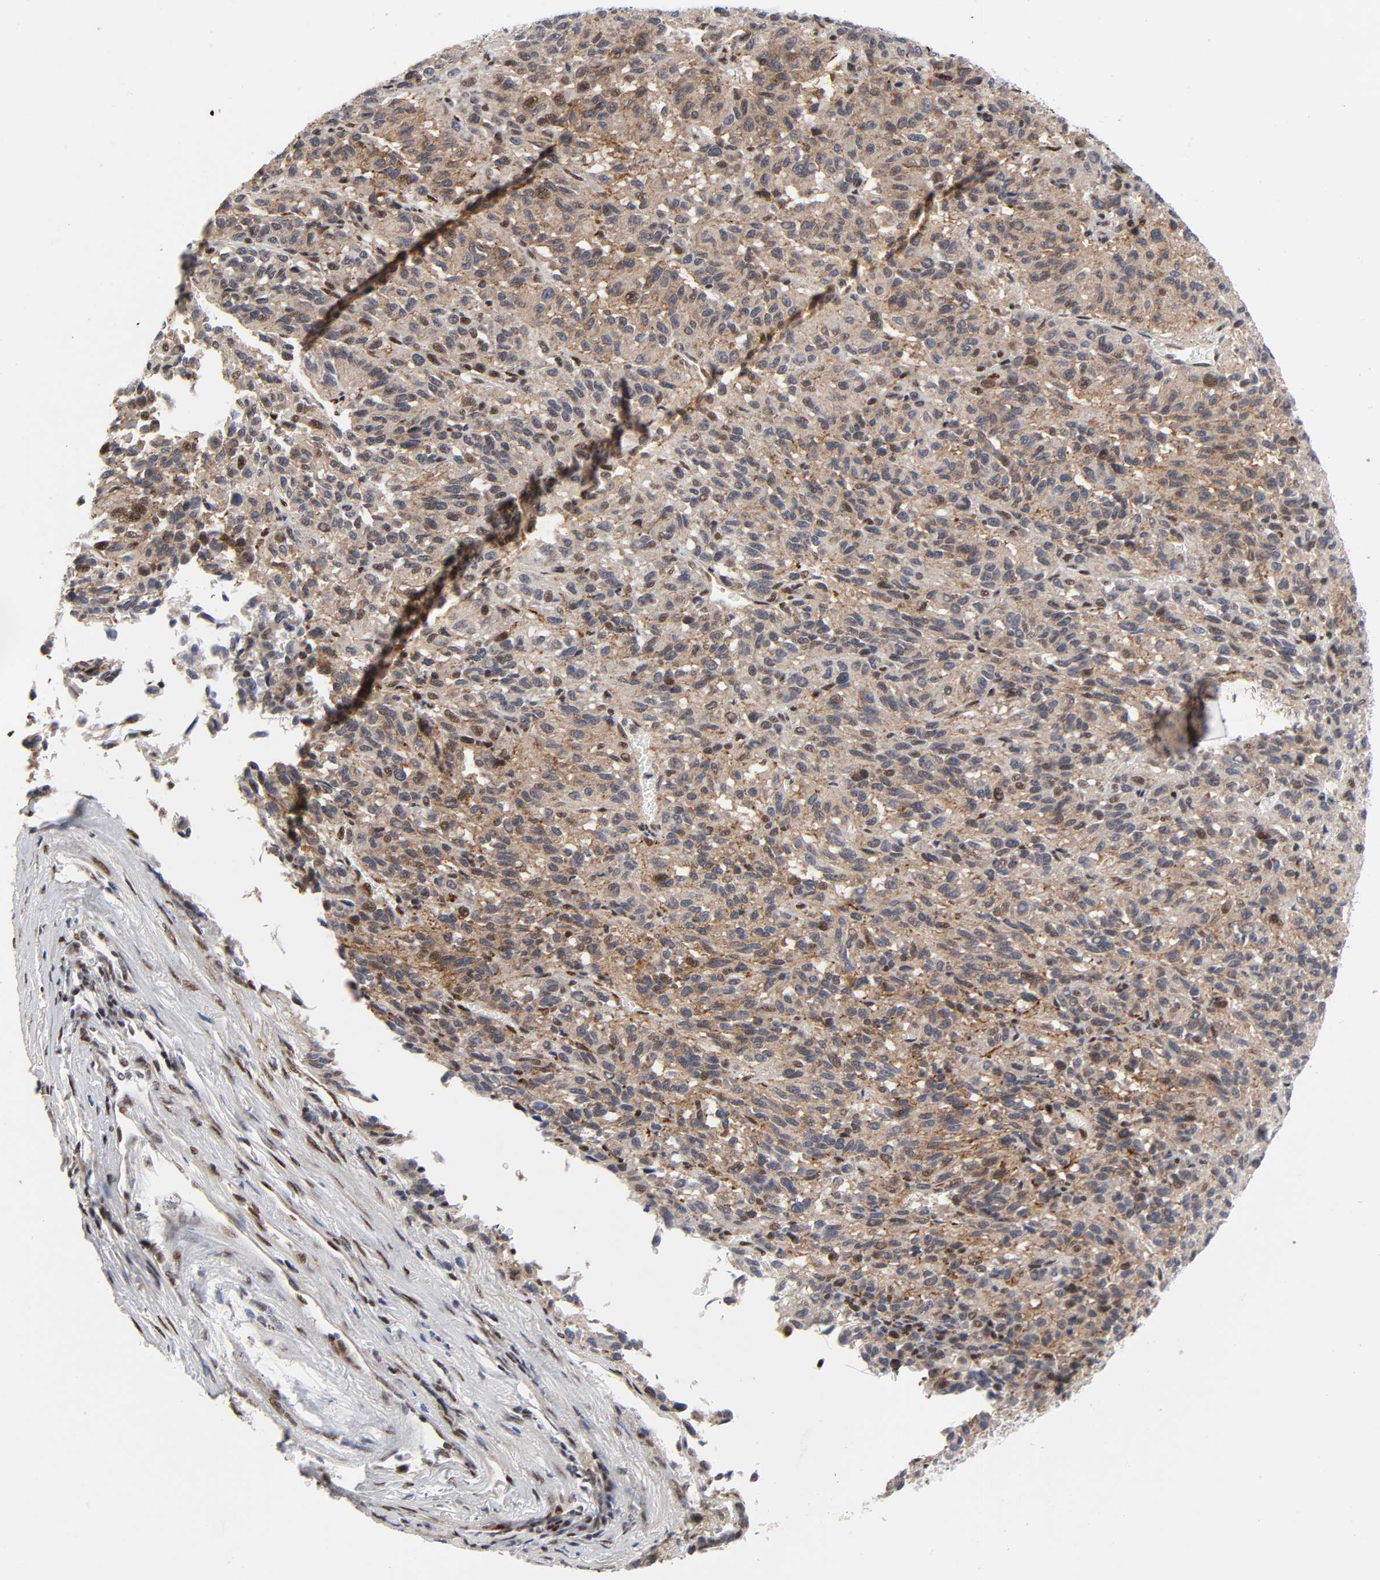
{"staining": {"intensity": "moderate", "quantity": ">75%", "location": "cytoplasmic/membranous,nuclear"}, "tissue": "melanoma", "cell_type": "Tumor cells", "image_type": "cancer", "snomed": [{"axis": "morphology", "description": "Malignant melanoma, Metastatic site"}, {"axis": "topography", "description": "Lung"}], "caption": "Immunohistochemistry (IHC) of malignant melanoma (metastatic site) exhibits medium levels of moderate cytoplasmic/membranous and nuclear expression in about >75% of tumor cells.", "gene": "STK38", "patient": {"sex": "male", "age": 64}}